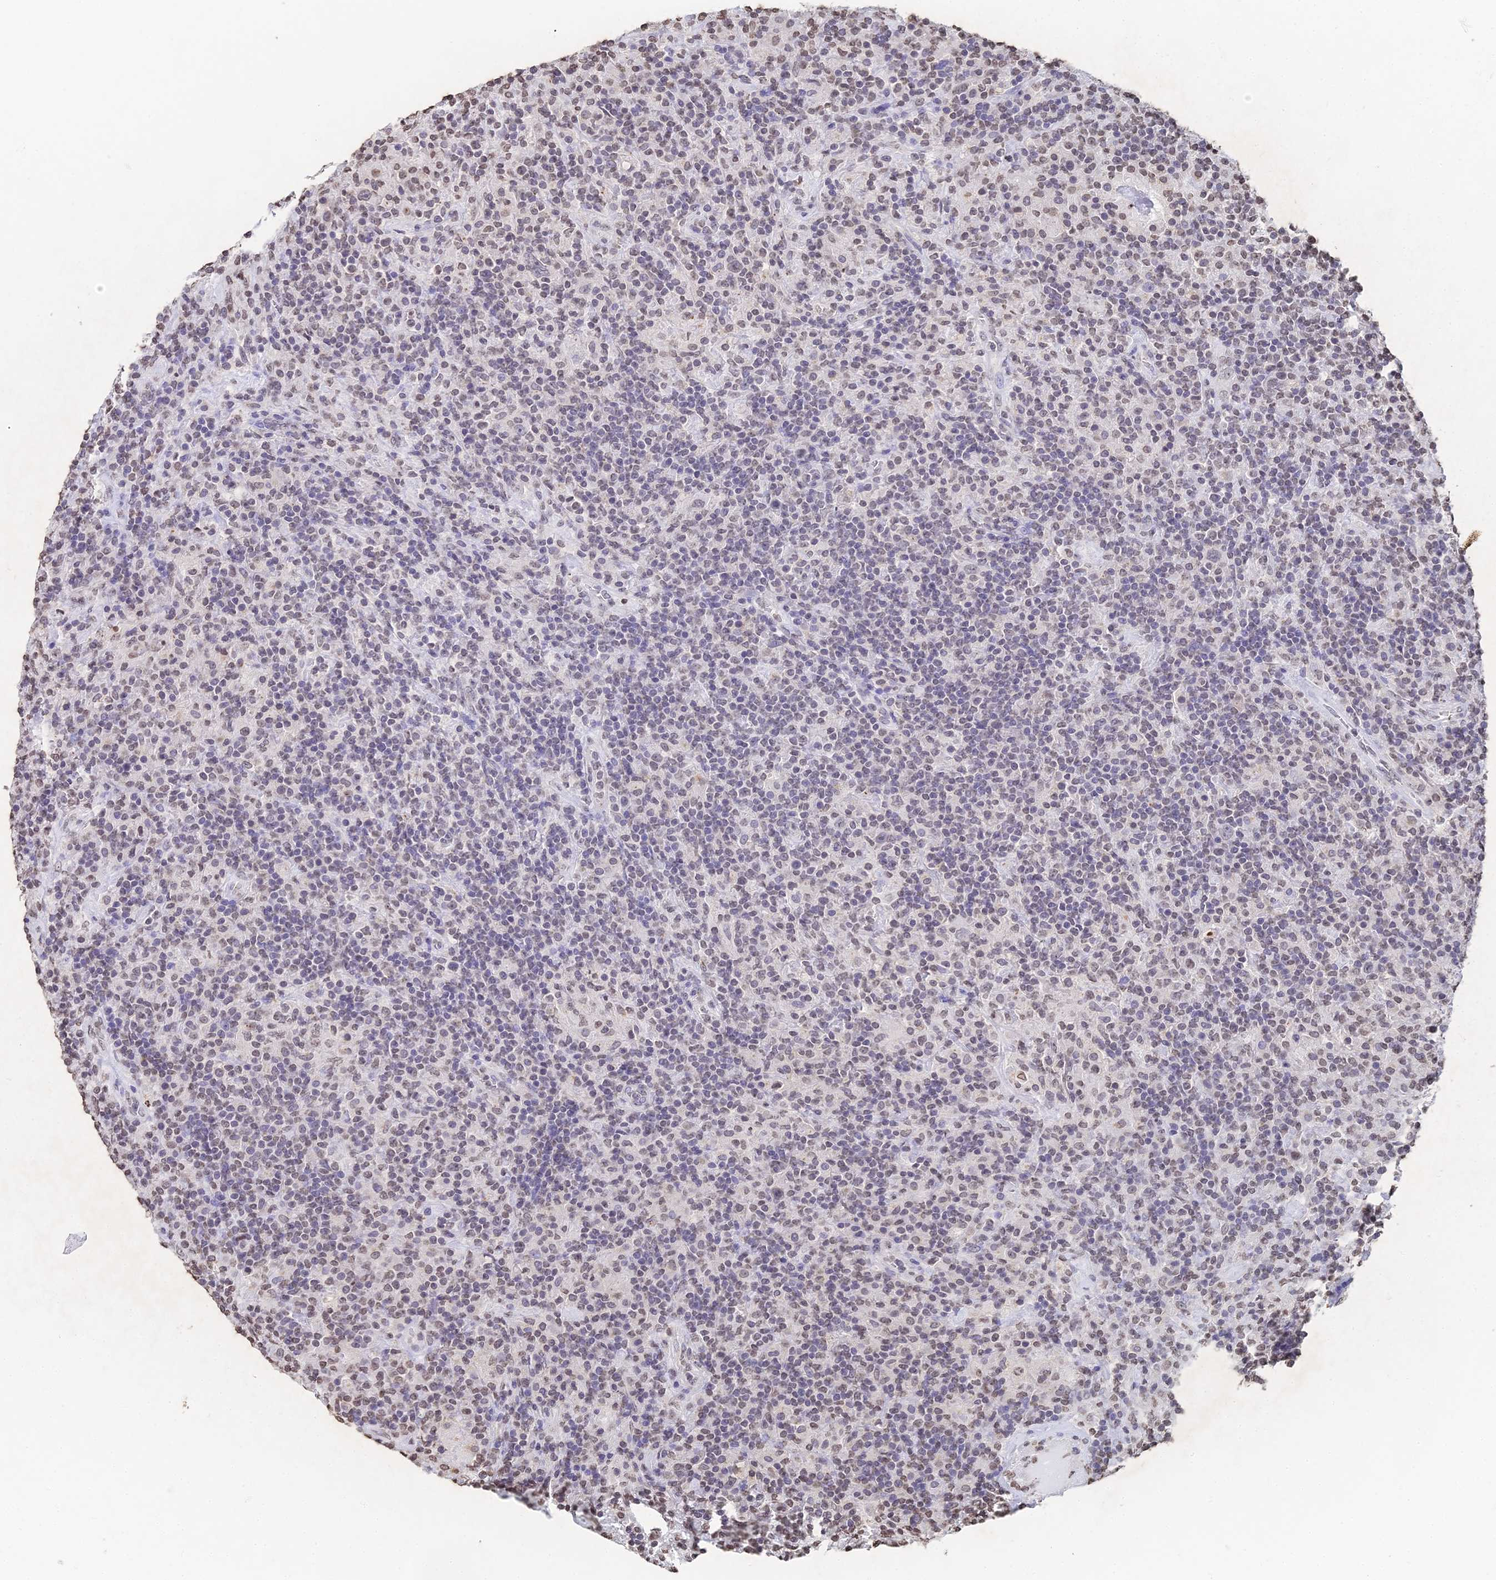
{"staining": {"intensity": "negative", "quantity": "none", "location": "none"}, "tissue": "lymphoma", "cell_type": "Tumor cells", "image_type": "cancer", "snomed": [{"axis": "morphology", "description": "Hodgkin's disease, NOS"}, {"axis": "topography", "description": "Lymph node"}], "caption": "Immunohistochemistry (IHC) histopathology image of neoplastic tissue: human Hodgkin's disease stained with DAB (3,3'-diaminobenzidine) displays no significant protein expression in tumor cells.", "gene": "GBP3", "patient": {"sex": "male", "age": 70}}